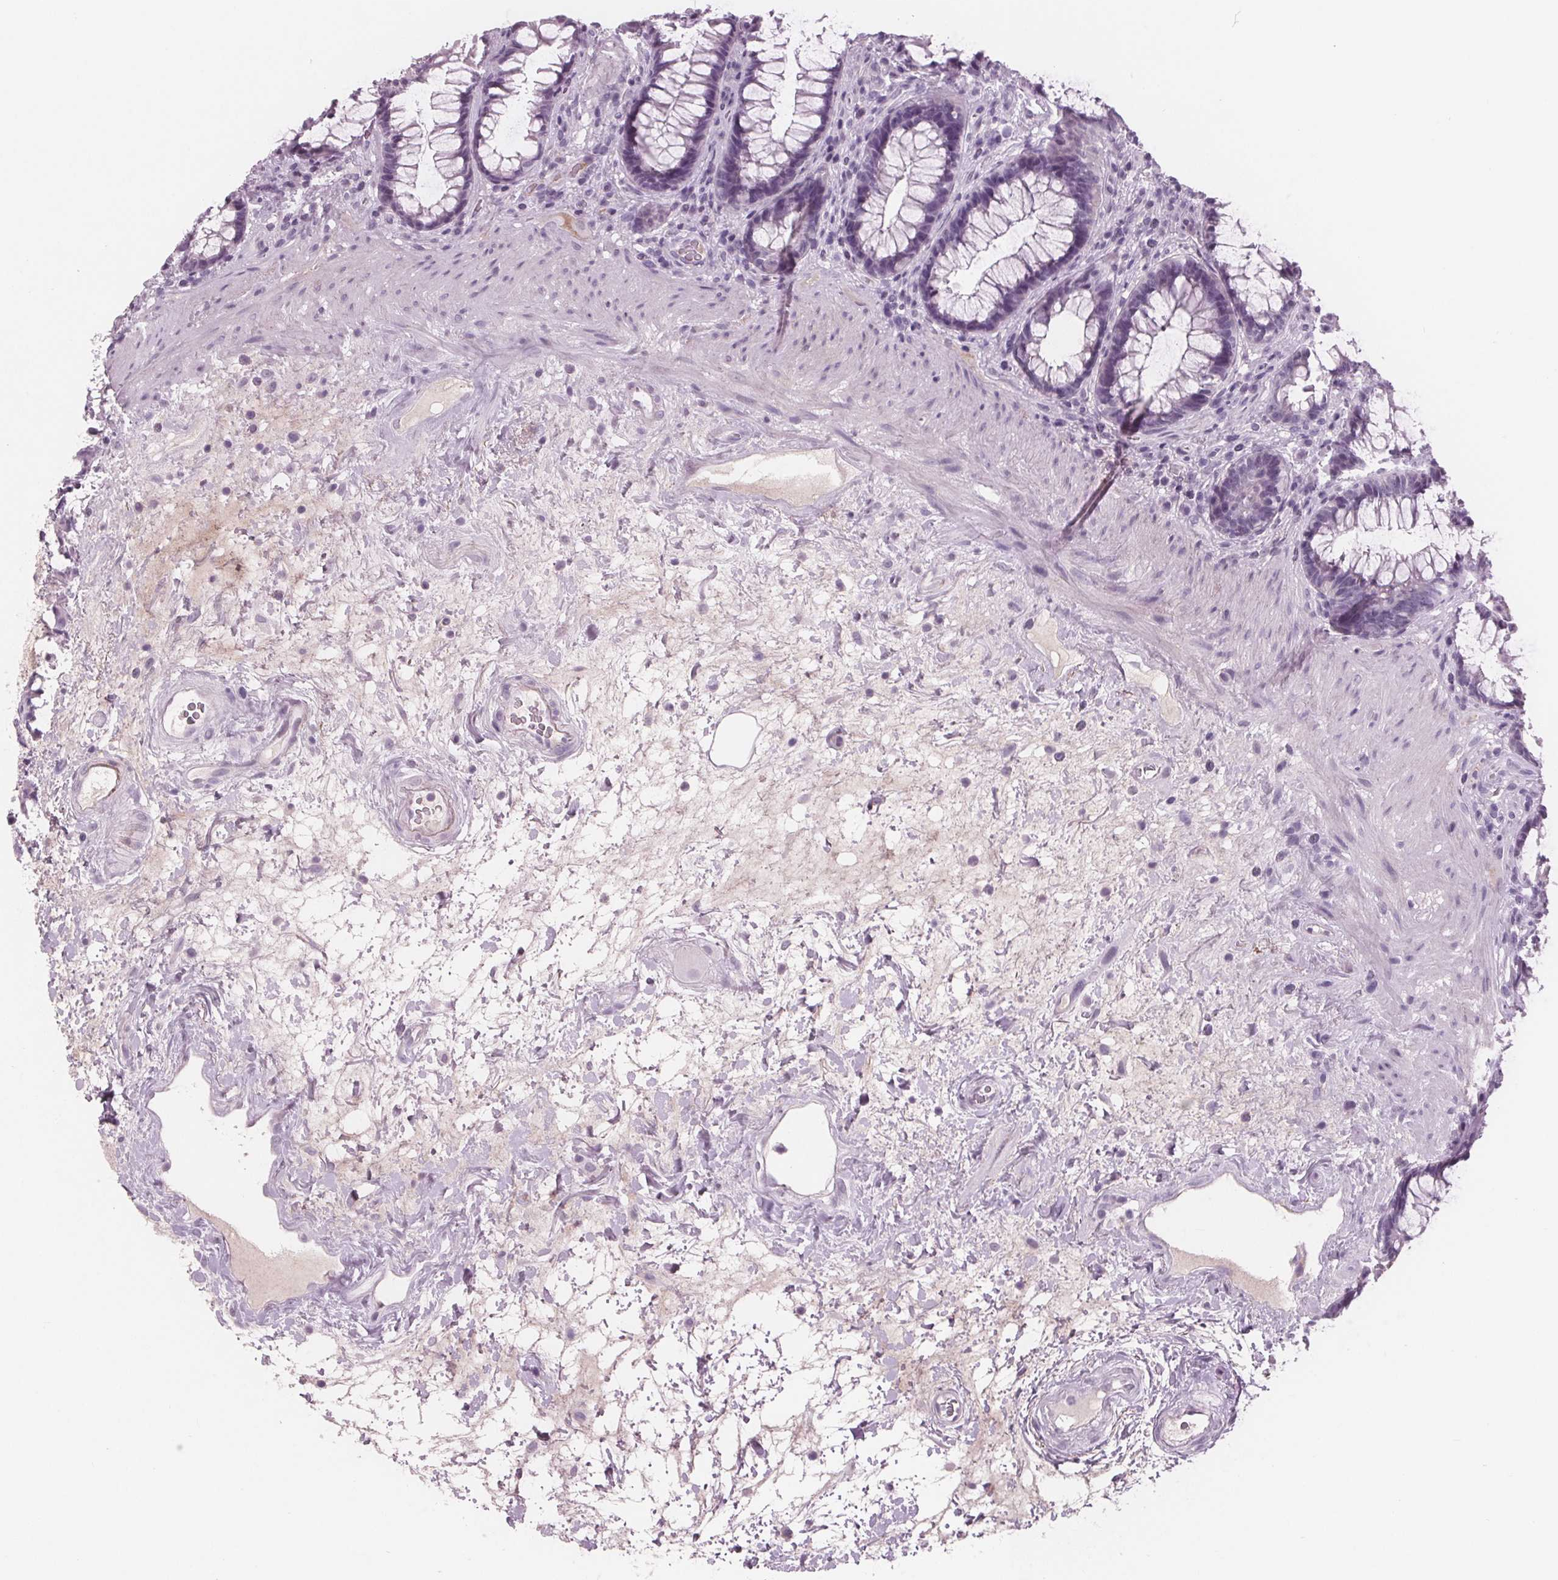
{"staining": {"intensity": "negative", "quantity": "none", "location": "none"}, "tissue": "rectum", "cell_type": "Glandular cells", "image_type": "normal", "snomed": [{"axis": "morphology", "description": "Normal tissue, NOS"}, {"axis": "topography", "description": "Rectum"}], "caption": "IHC image of normal rectum: rectum stained with DAB reveals no significant protein expression in glandular cells.", "gene": "AMBP", "patient": {"sex": "male", "age": 72}}